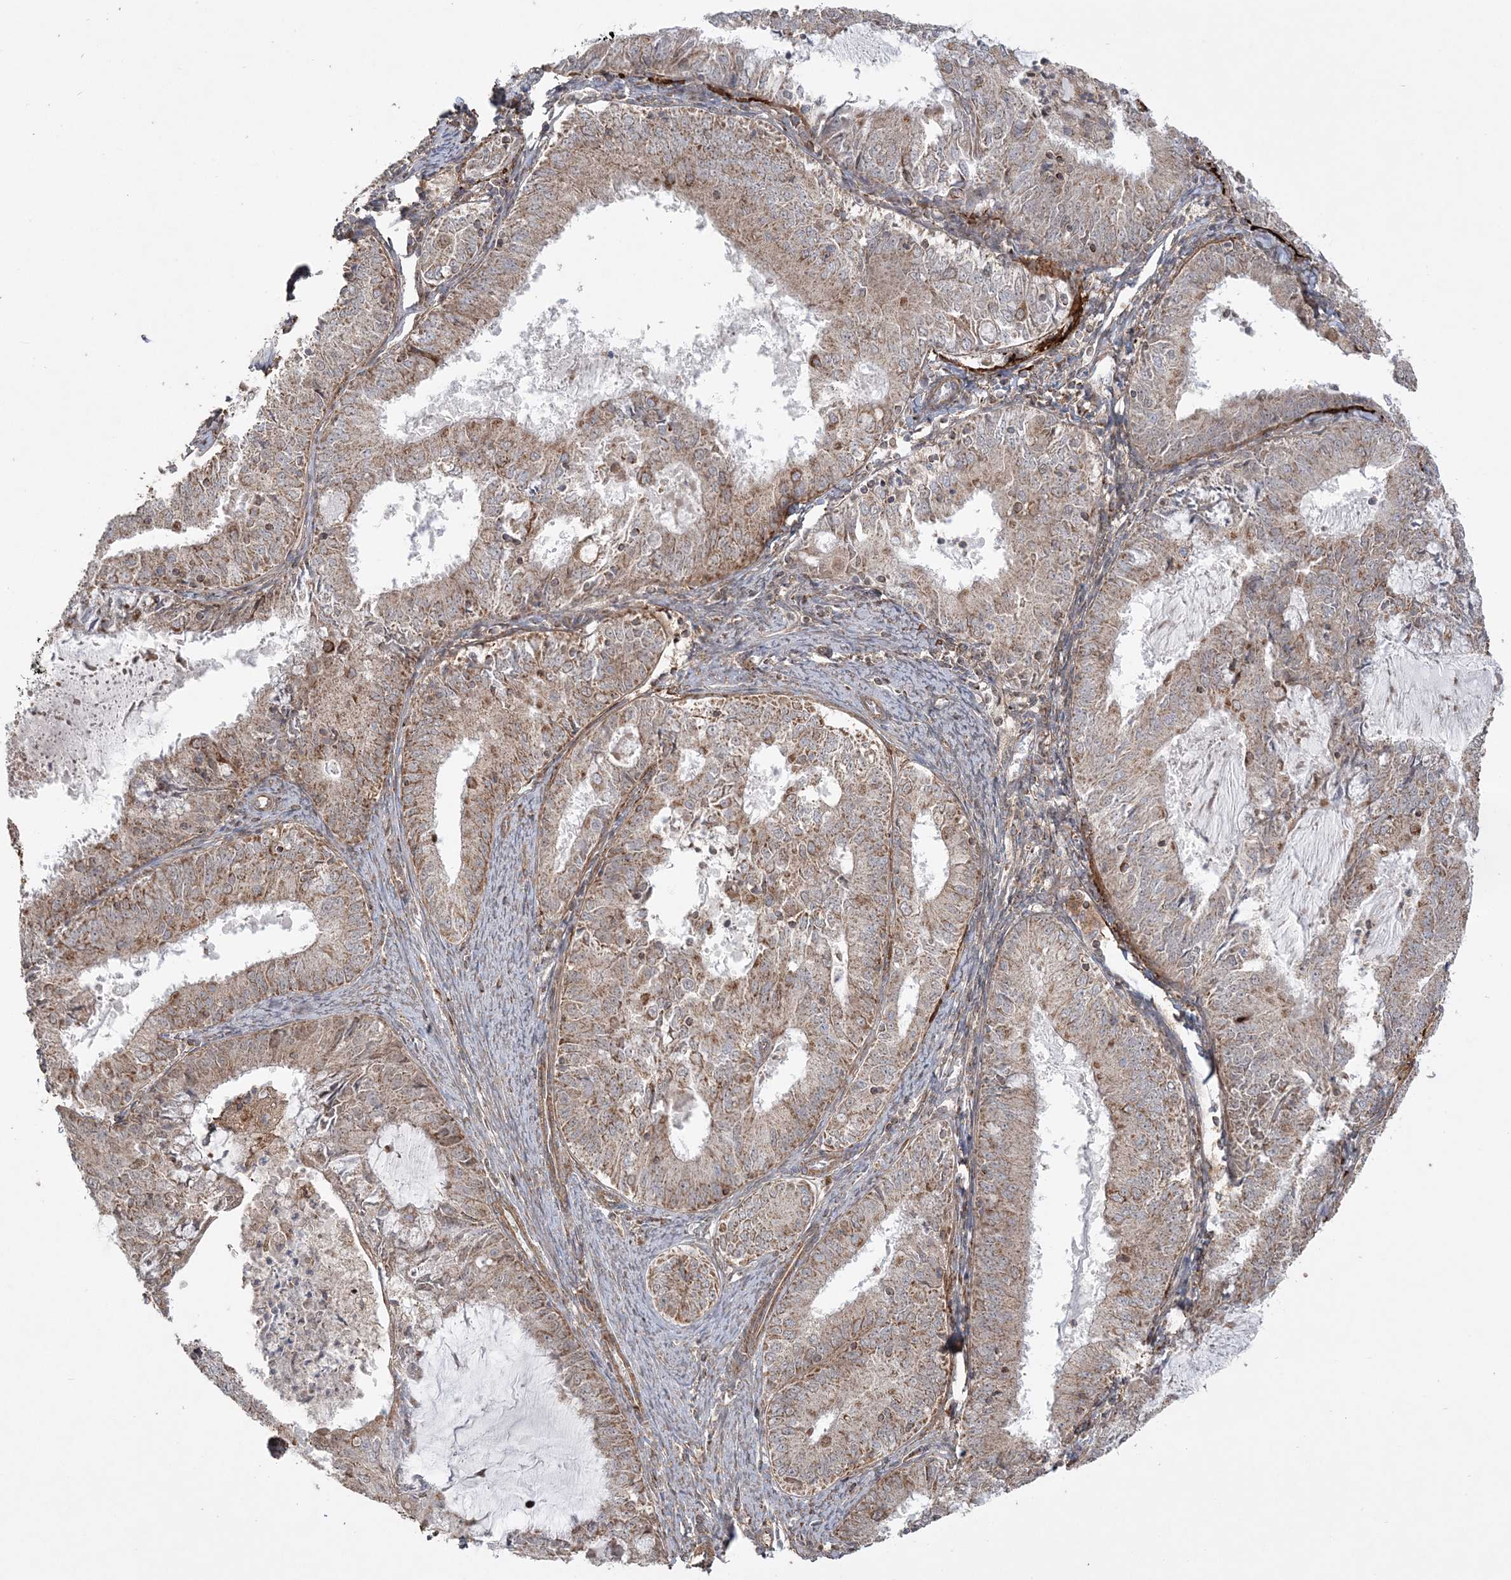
{"staining": {"intensity": "moderate", "quantity": "25%-75%", "location": "cytoplasmic/membranous"}, "tissue": "endometrial cancer", "cell_type": "Tumor cells", "image_type": "cancer", "snomed": [{"axis": "morphology", "description": "Adenocarcinoma, NOS"}, {"axis": "topography", "description": "Endometrium"}], "caption": "Endometrial adenocarcinoma tissue demonstrates moderate cytoplasmic/membranous positivity in about 25%-75% of tumor cells, visualized by immunohistochemistry. The staining was performed using DAB to visualize the protein expression in brown, while the nuclei were stained in blue with hematoxylin (Magnification: 20x).", "gene": "SCLT1", "patient": {"sex": "female", "age": 57}}